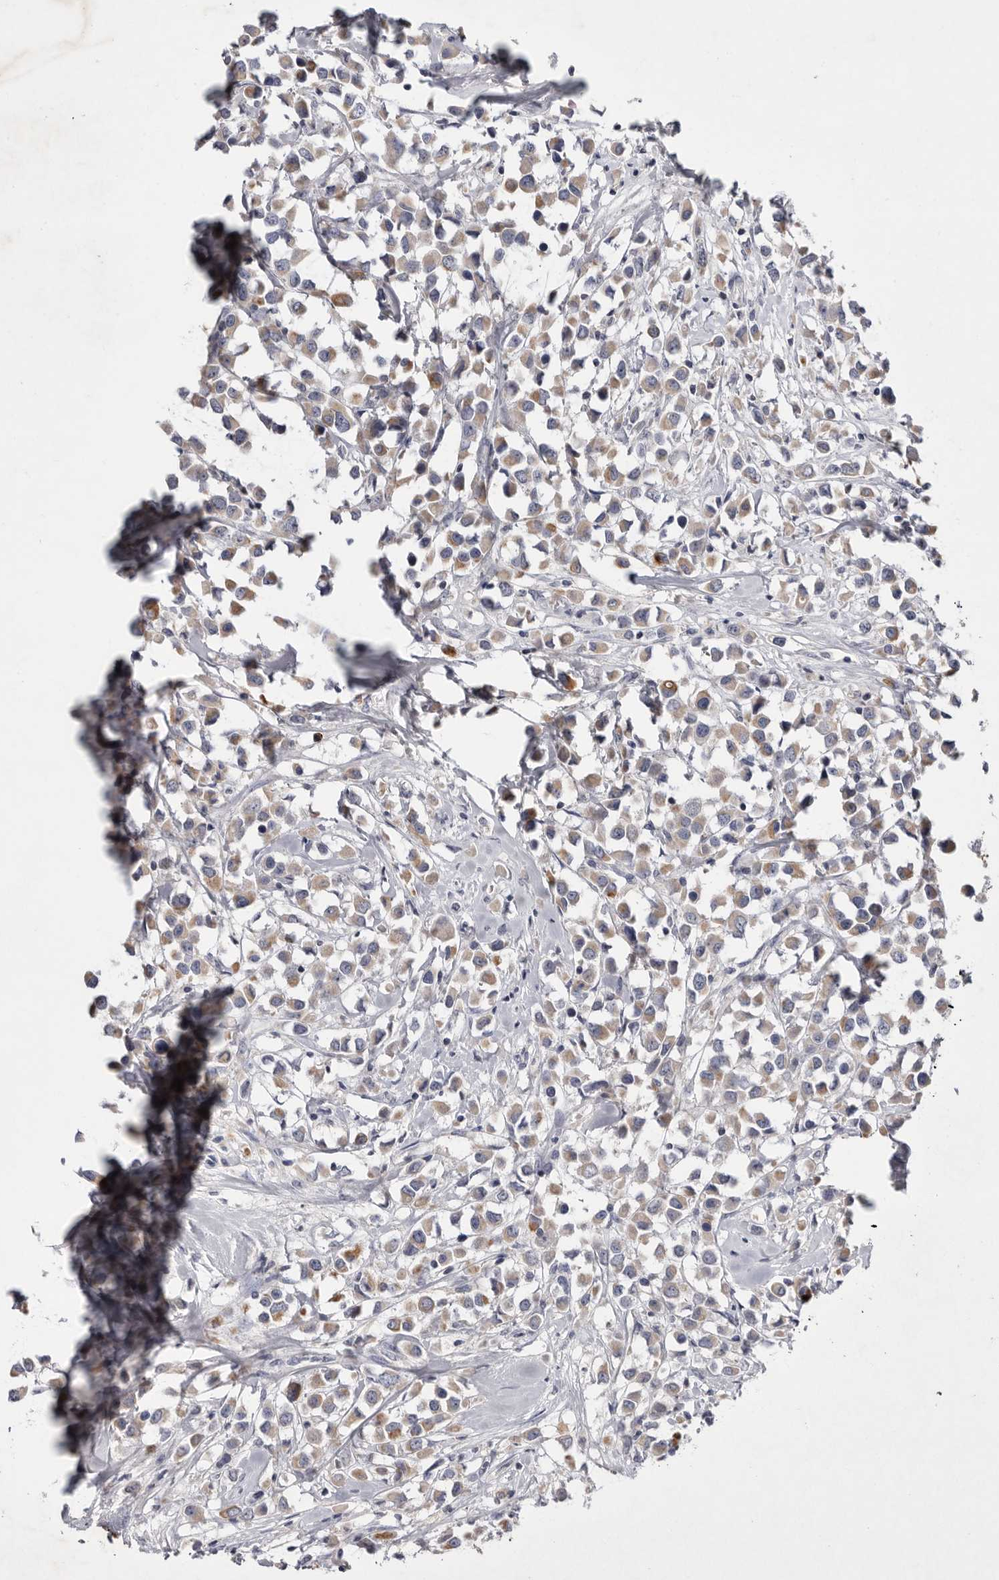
{"staining": {"intensity": "moderate", "quantity": ">75%", "location": "cytoplasmic/membranous"}, "tissue": "breast cancer", "cell_type": "Tumor cells", "image_type": "cancer", "snomed": [{"axis": "morphology", "description": "Duct carcinoma"}, {"axis": "topography", "description": "Breast"}], "caption": "This is a histology image of IHC staining of breast cancer, which shows moderate positivity in the cytoplasmic/membranous of tumor cells.", "gene": "TNFSF14", "patient": {"sex": "female", "age": 61}}